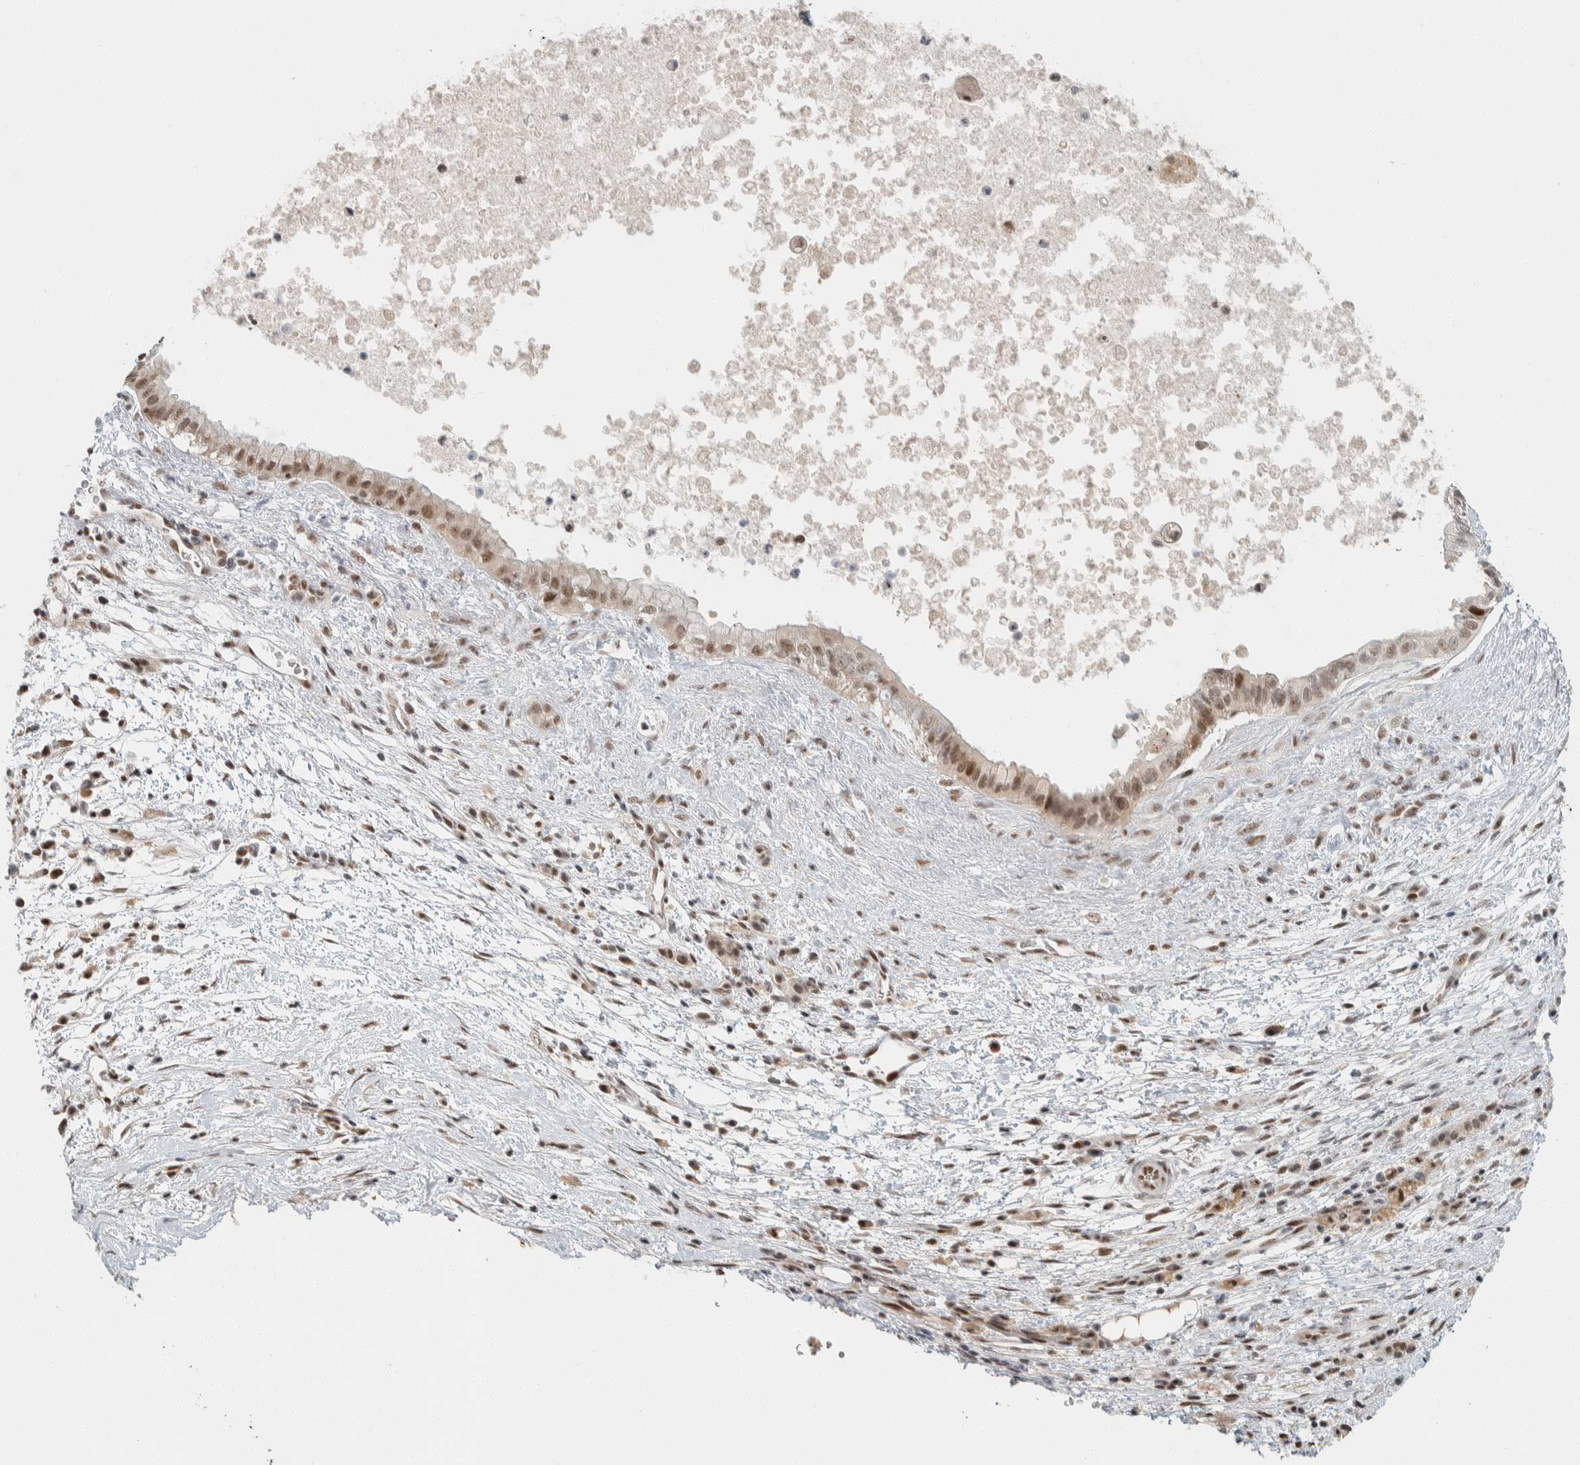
{"staining": {"intensity": "moderate", "quantity": ">75%", "location": "nuclear"}, "tissue": "pancreatic cancer", "cell_type": "Tumor cells", "image_type": "cancer", "snomed": [{"axis": "morphology", "description": "Adenocarcinoma, NOS"}, {"axis": "topography", "description": "Pancreas"}], "caption": "Immunohistochemical staining of human pancreatic cancer reveals medium levels of moderate nuclear protein positivity in about >75% of tumor cells.", "gene": "ZBTB2", "patient": {"sex": "female", "age": 78}}